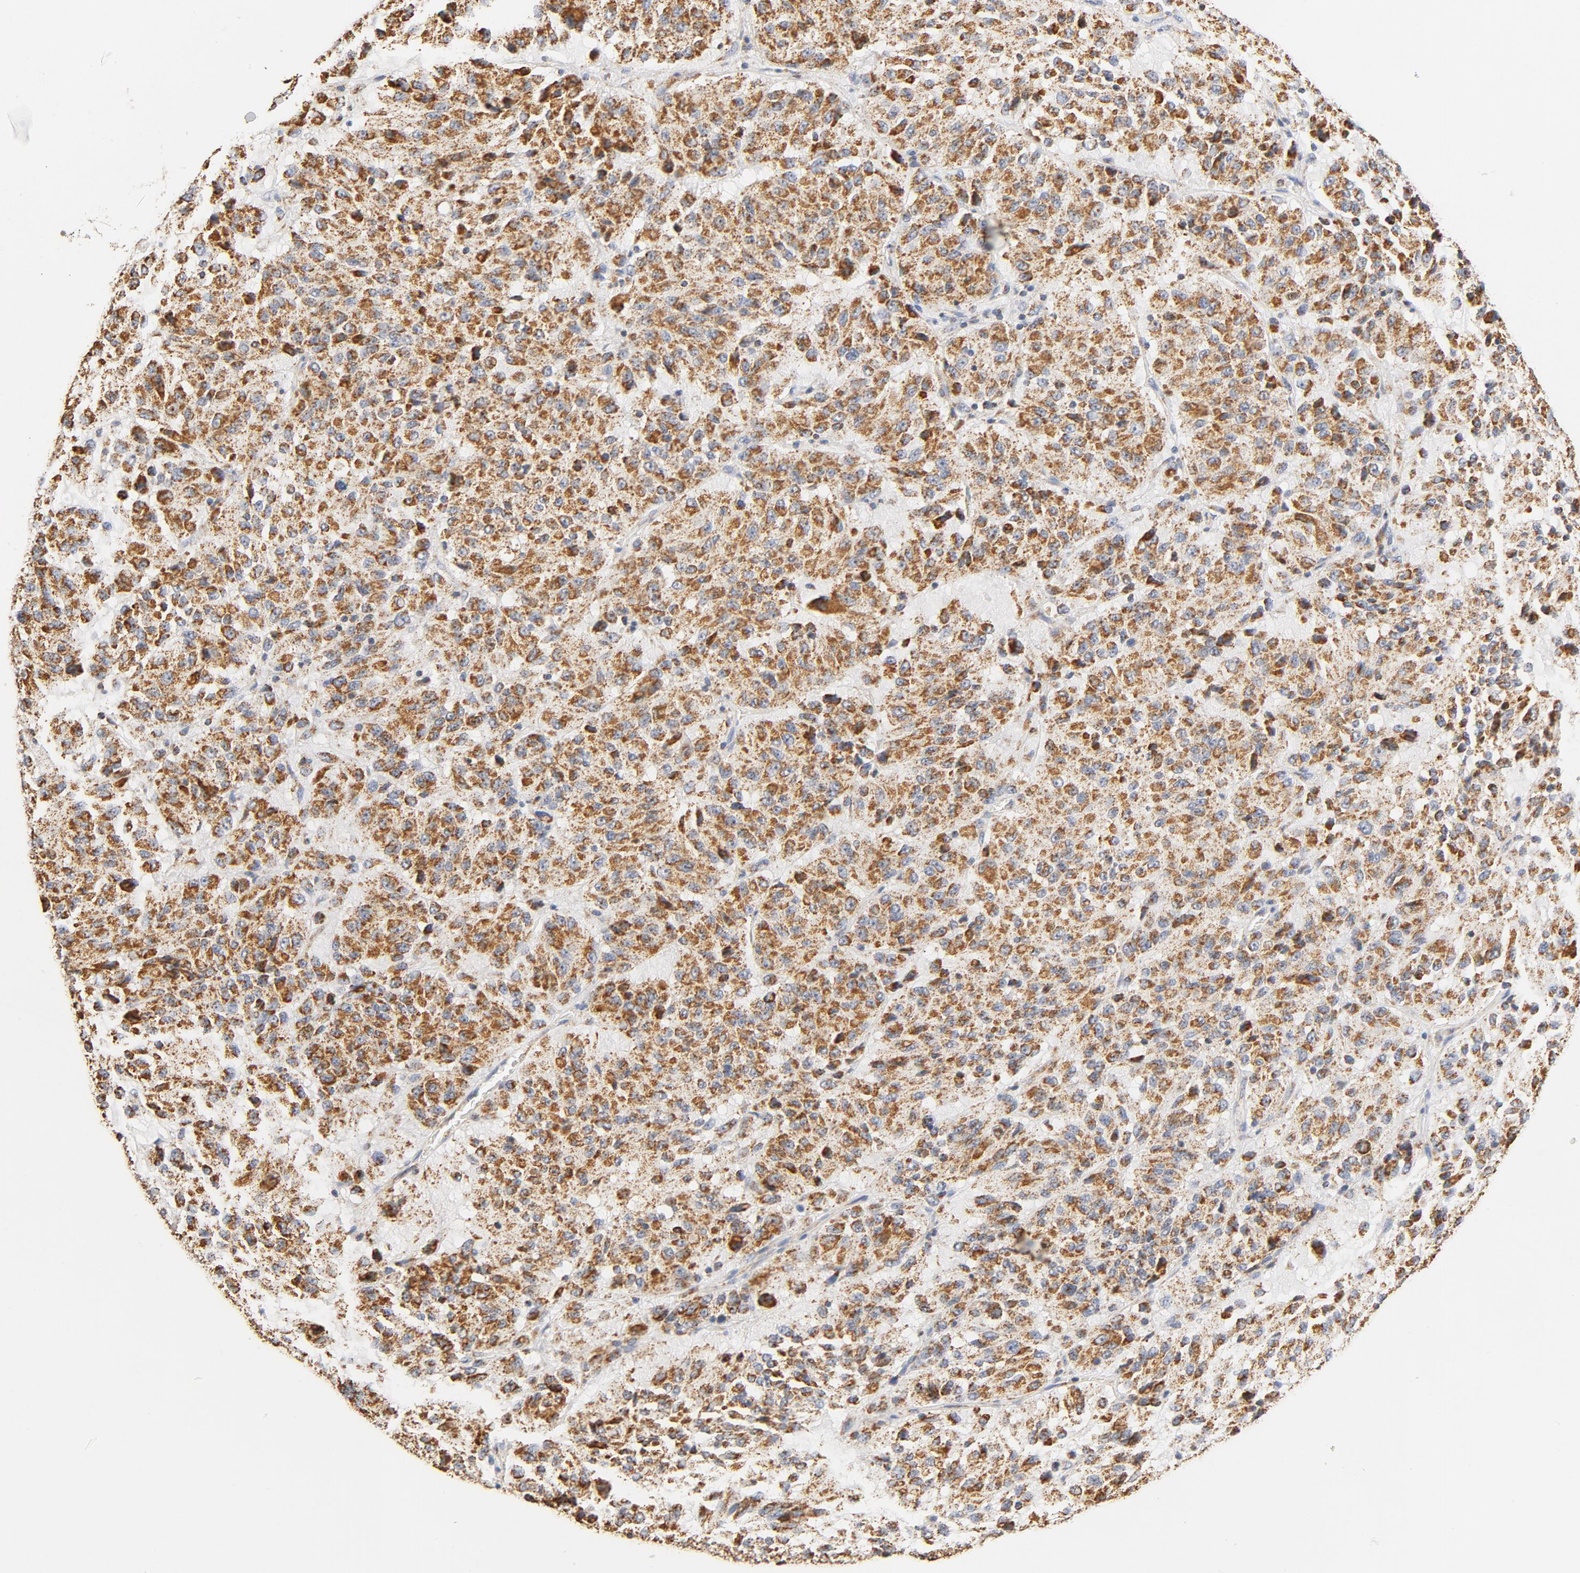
{"staining": {"intensity": "moderate", "quantity": ">75%", "location": "cytoplasmic/membranous"}, "tissue": "melanoma", "cell_type": "Tumor cells", "image_type": "cancer", "snomed": [{"axis": "morphology", "description": "Malignant melanoma, Metastatic site"}, {"axis": "topography", "description": "Lung"}], "caption": "Protein staining displays moderate cytoplasmic/membranous positivity in about >75% of tumor cells in malignant melanoma (metastatic site). The staining was performed using DAB to visualize the protein expression in brown, while the nuclei were stained in blue with hematoxylin (Magnification: 20x).", "gene": "COX4I1", "patient": {"sex": "male", "age": 64}}